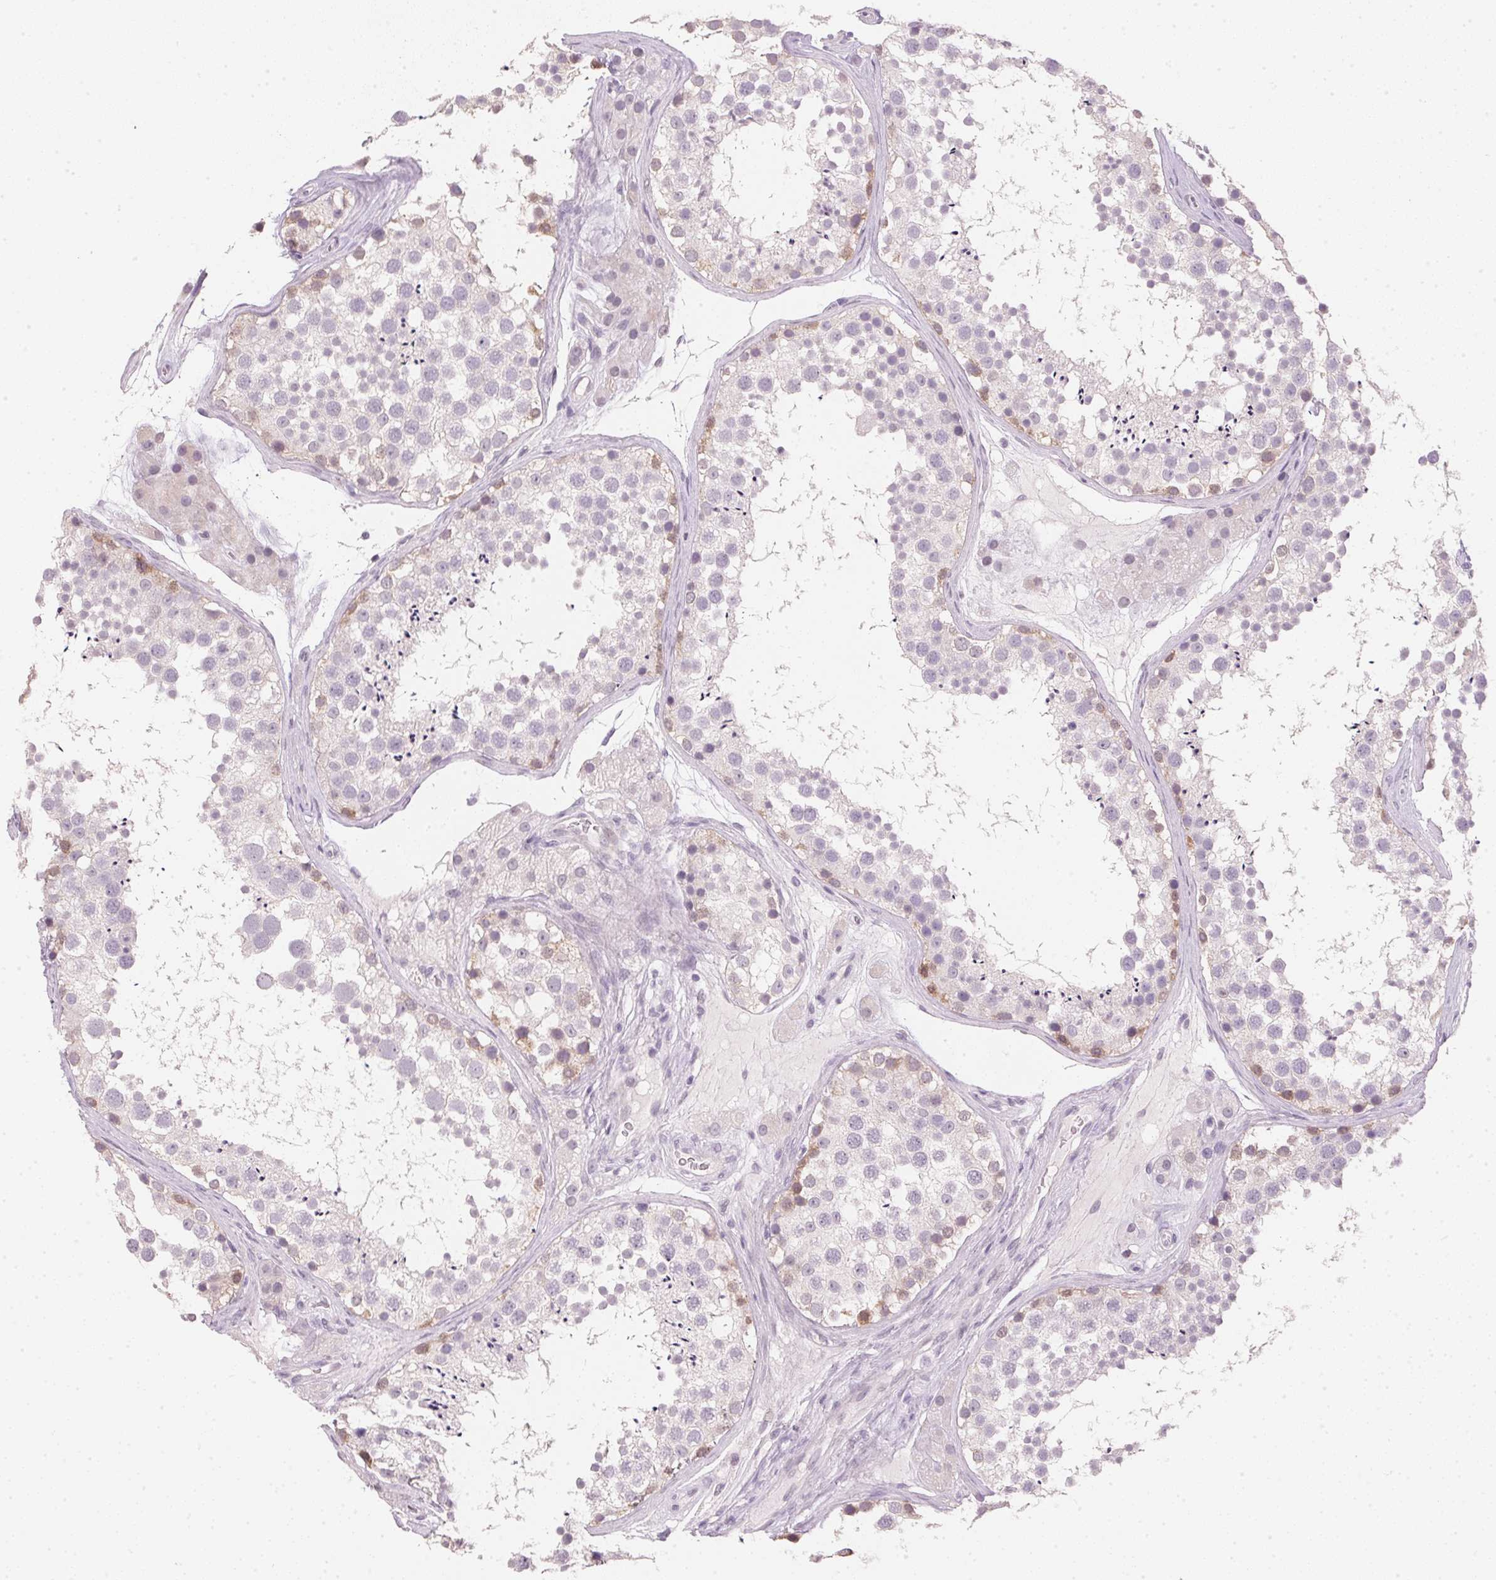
{"staining": {"intensity": "weak", "quantity": "<25%", "location": "cytoplasmic/membranous"}, "tissue": "testis", "cell_type": "Cells in seminiferous ducts", "image_type": "normal", "snomed": [{"axis": "morphology", "description": "Normal tissue, NOS"}, {"axis": "topography", "description": "Testis"}], "caption": "The immunohistochemistry micrograph has no significant staining in cells in seminiferous ducts of testis. (DAB immunohistochemistry, high magnification).", "gene": "IGFBP1", "patient": {"sex": "male", "age": 41}}